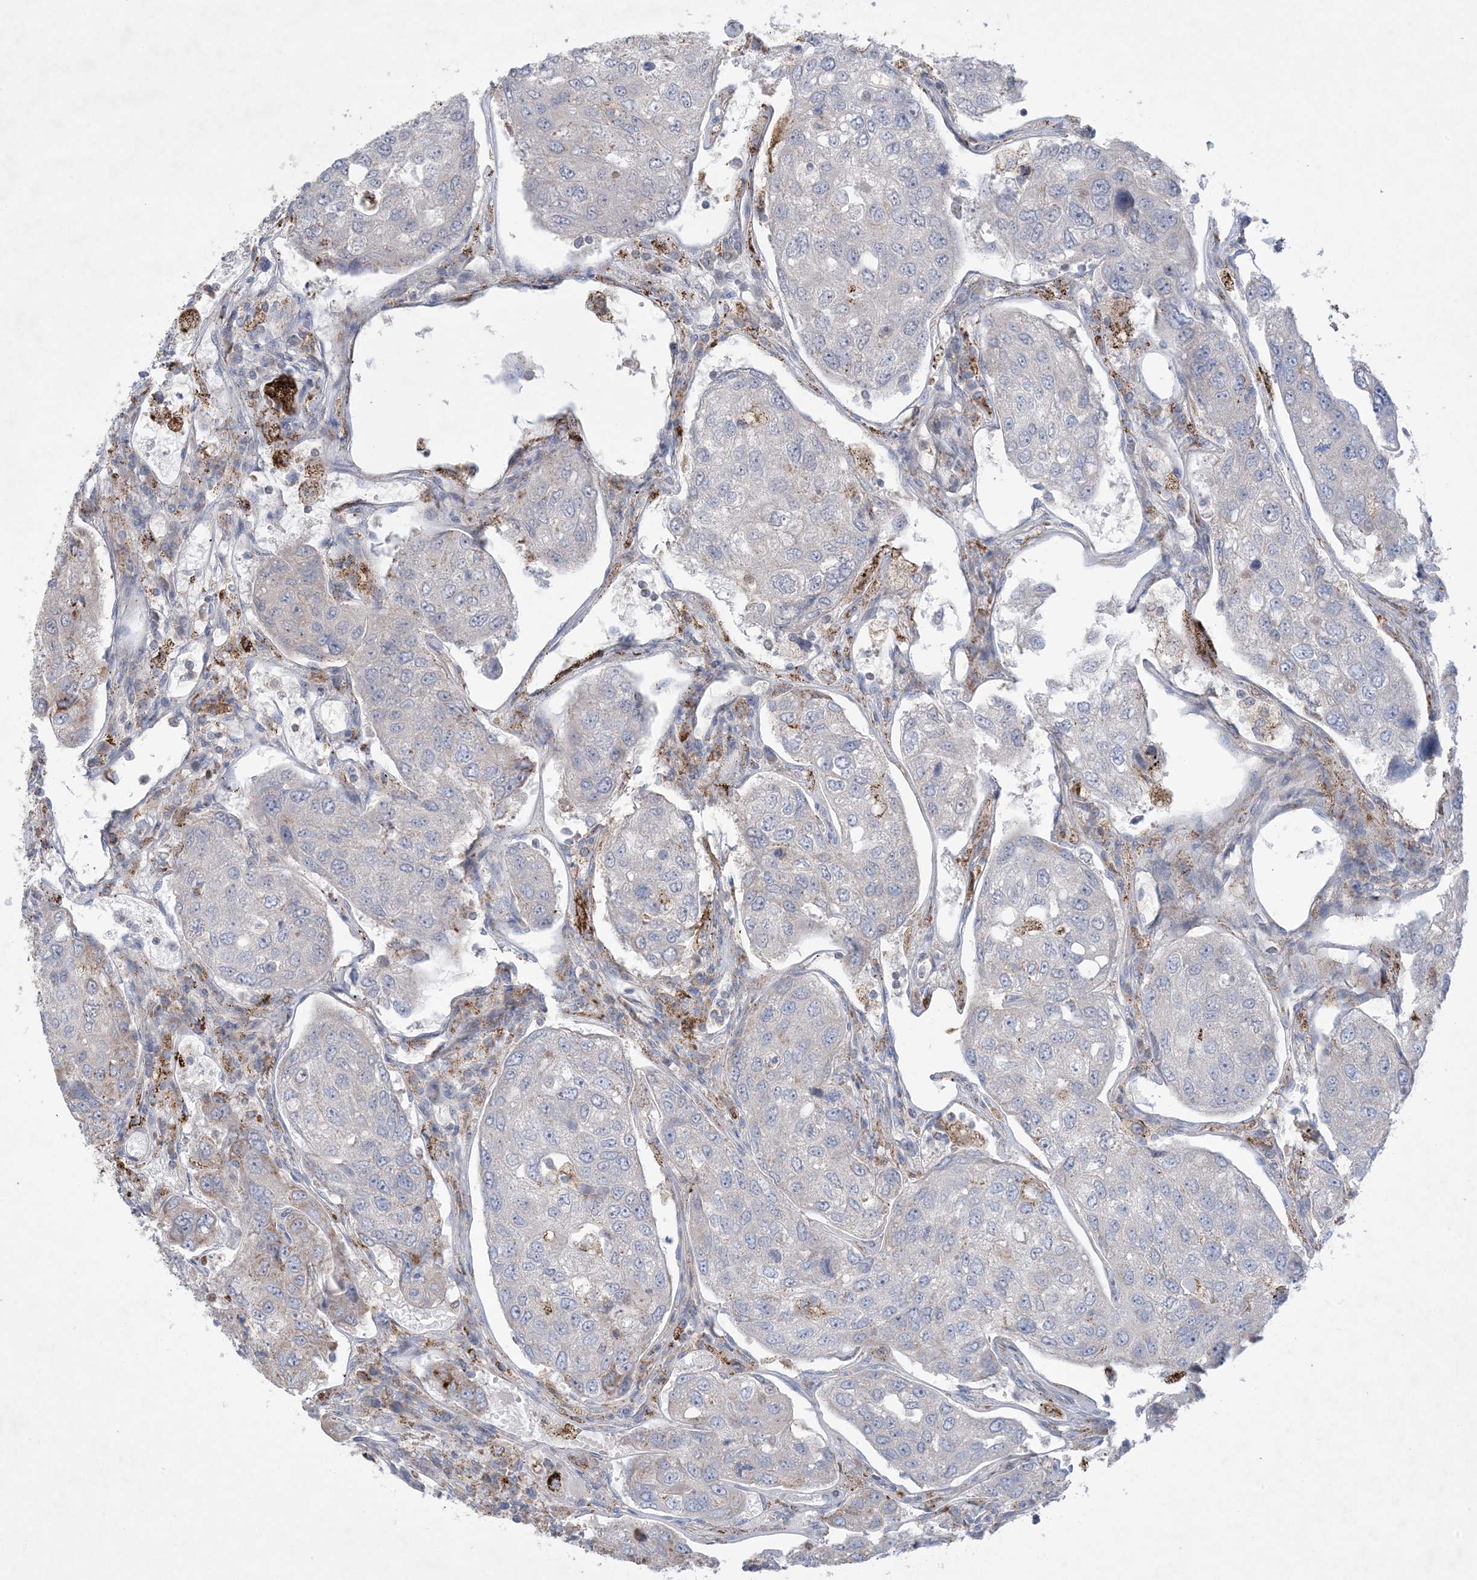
{"staining": {"intensity": "negative", "quantity": "none", "location": "none"}, "tissue": "urothelial cancer", "cell_type": "Tumor cells", "image_type": "cancer", "snomed": [{"axis": "morphology", "description": "Urothelial carcinoma, High grade"}, {"axis": "topography", "description": "Lymph node"}, {"axis": "topography", "description": "Urinary bladder"}], "caption": "Immunohistochemistry (IHC) photomicrograph of neoplastic tissue: urothelial carcinoma (high-grade) stained with DAB reveals no significant protein expression in tumor cells.", "gene": "KCTD6", "patient": {"sex": "male", "age": 51}}